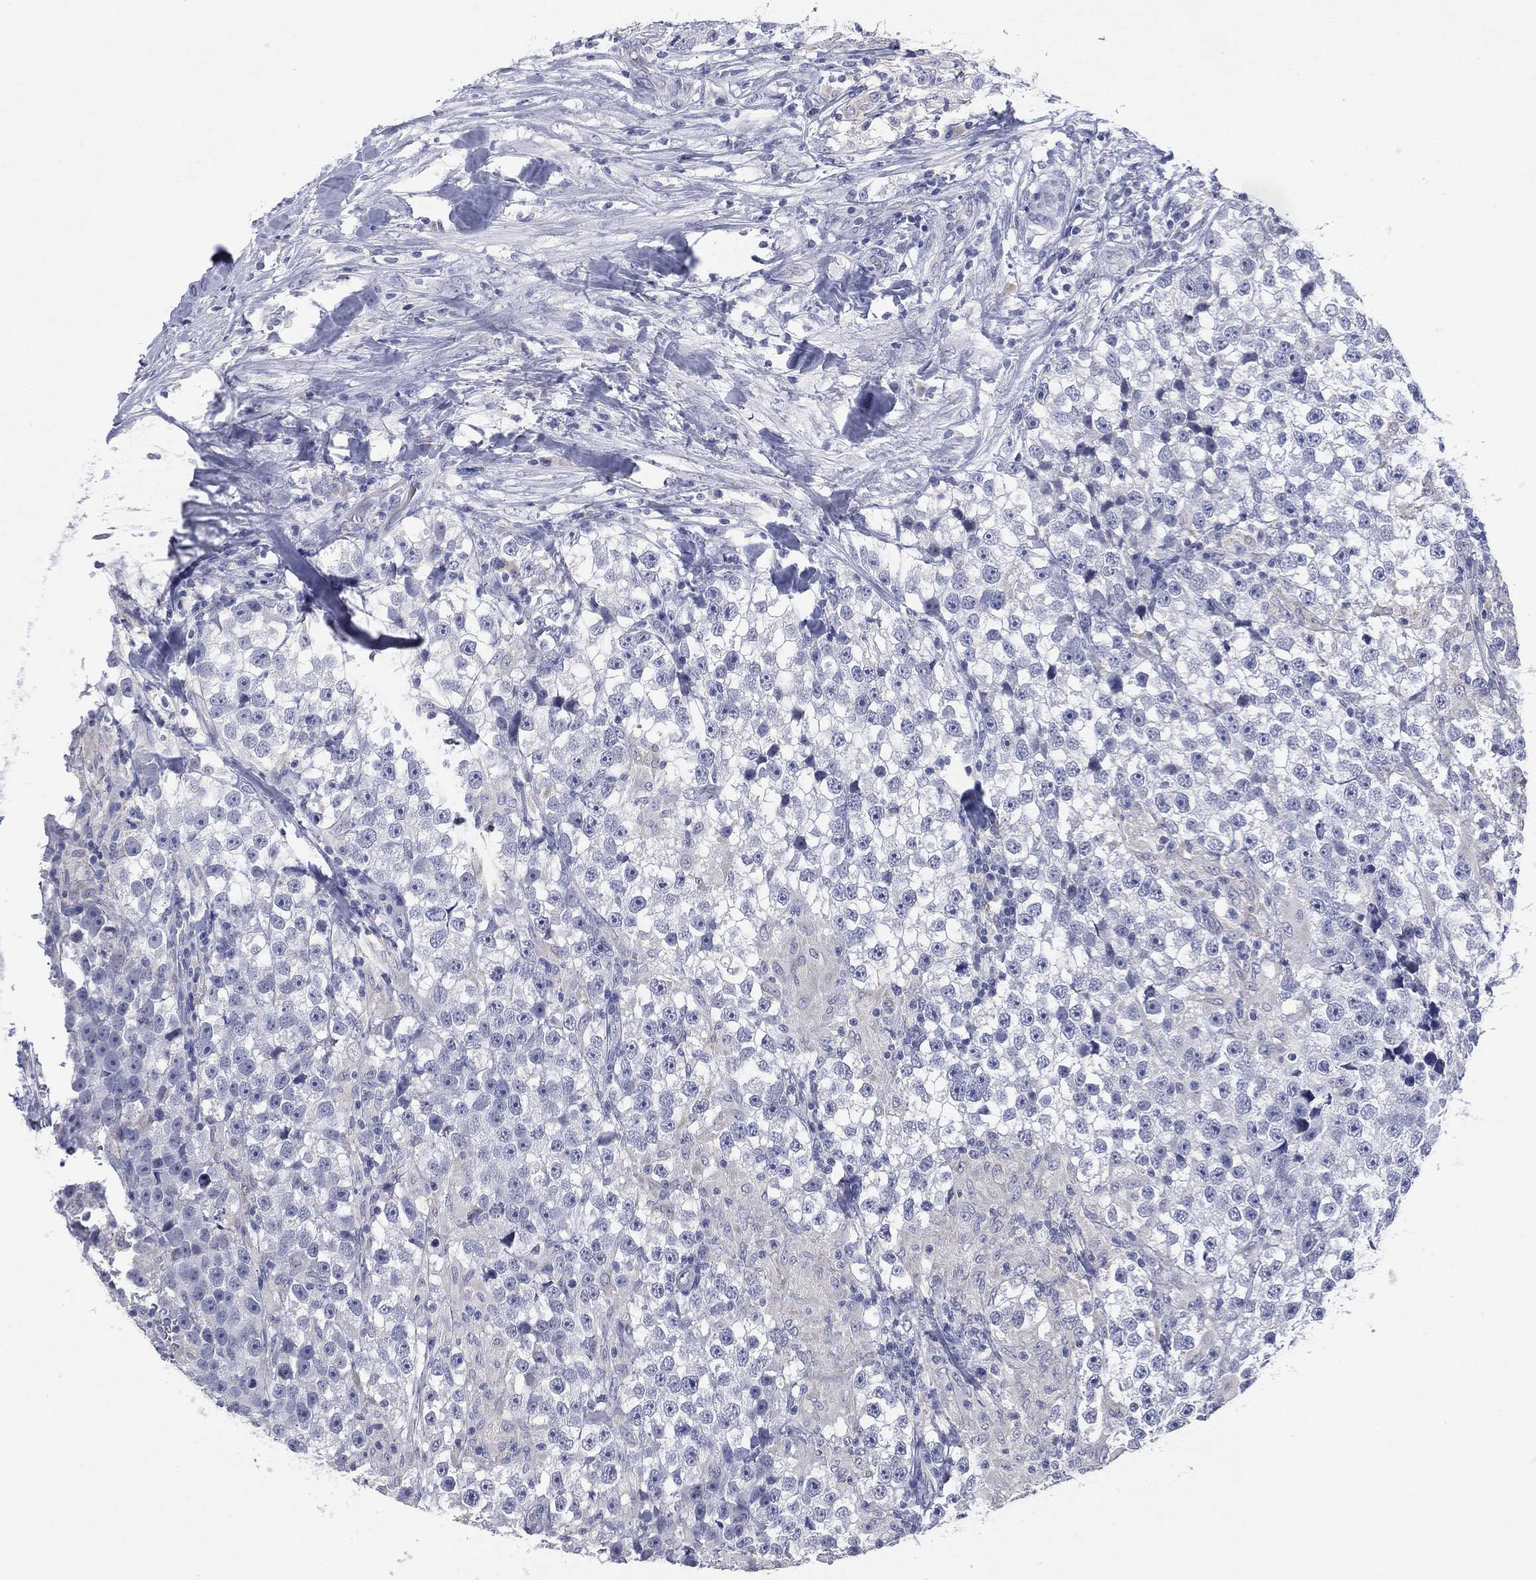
{"staining": {"intensity": "negative", "quantity": "none", "location": "none"}, "tissue": "testis cancer", "cell_type": "Tumor cells", "image_type": "cancer", "snomed": [{"axis": "morphology", "description": "Seminoma, NOS"}, {"axis": "topography", "description": "Testis"}], "caption": "DAB (3,3'-diaminobenzidine) immunohistochemical staining of testis cancer shows no significant positivity in tumor cells.", "gene": "KRT35", "patient": {"sex": "male", "age": 46}}